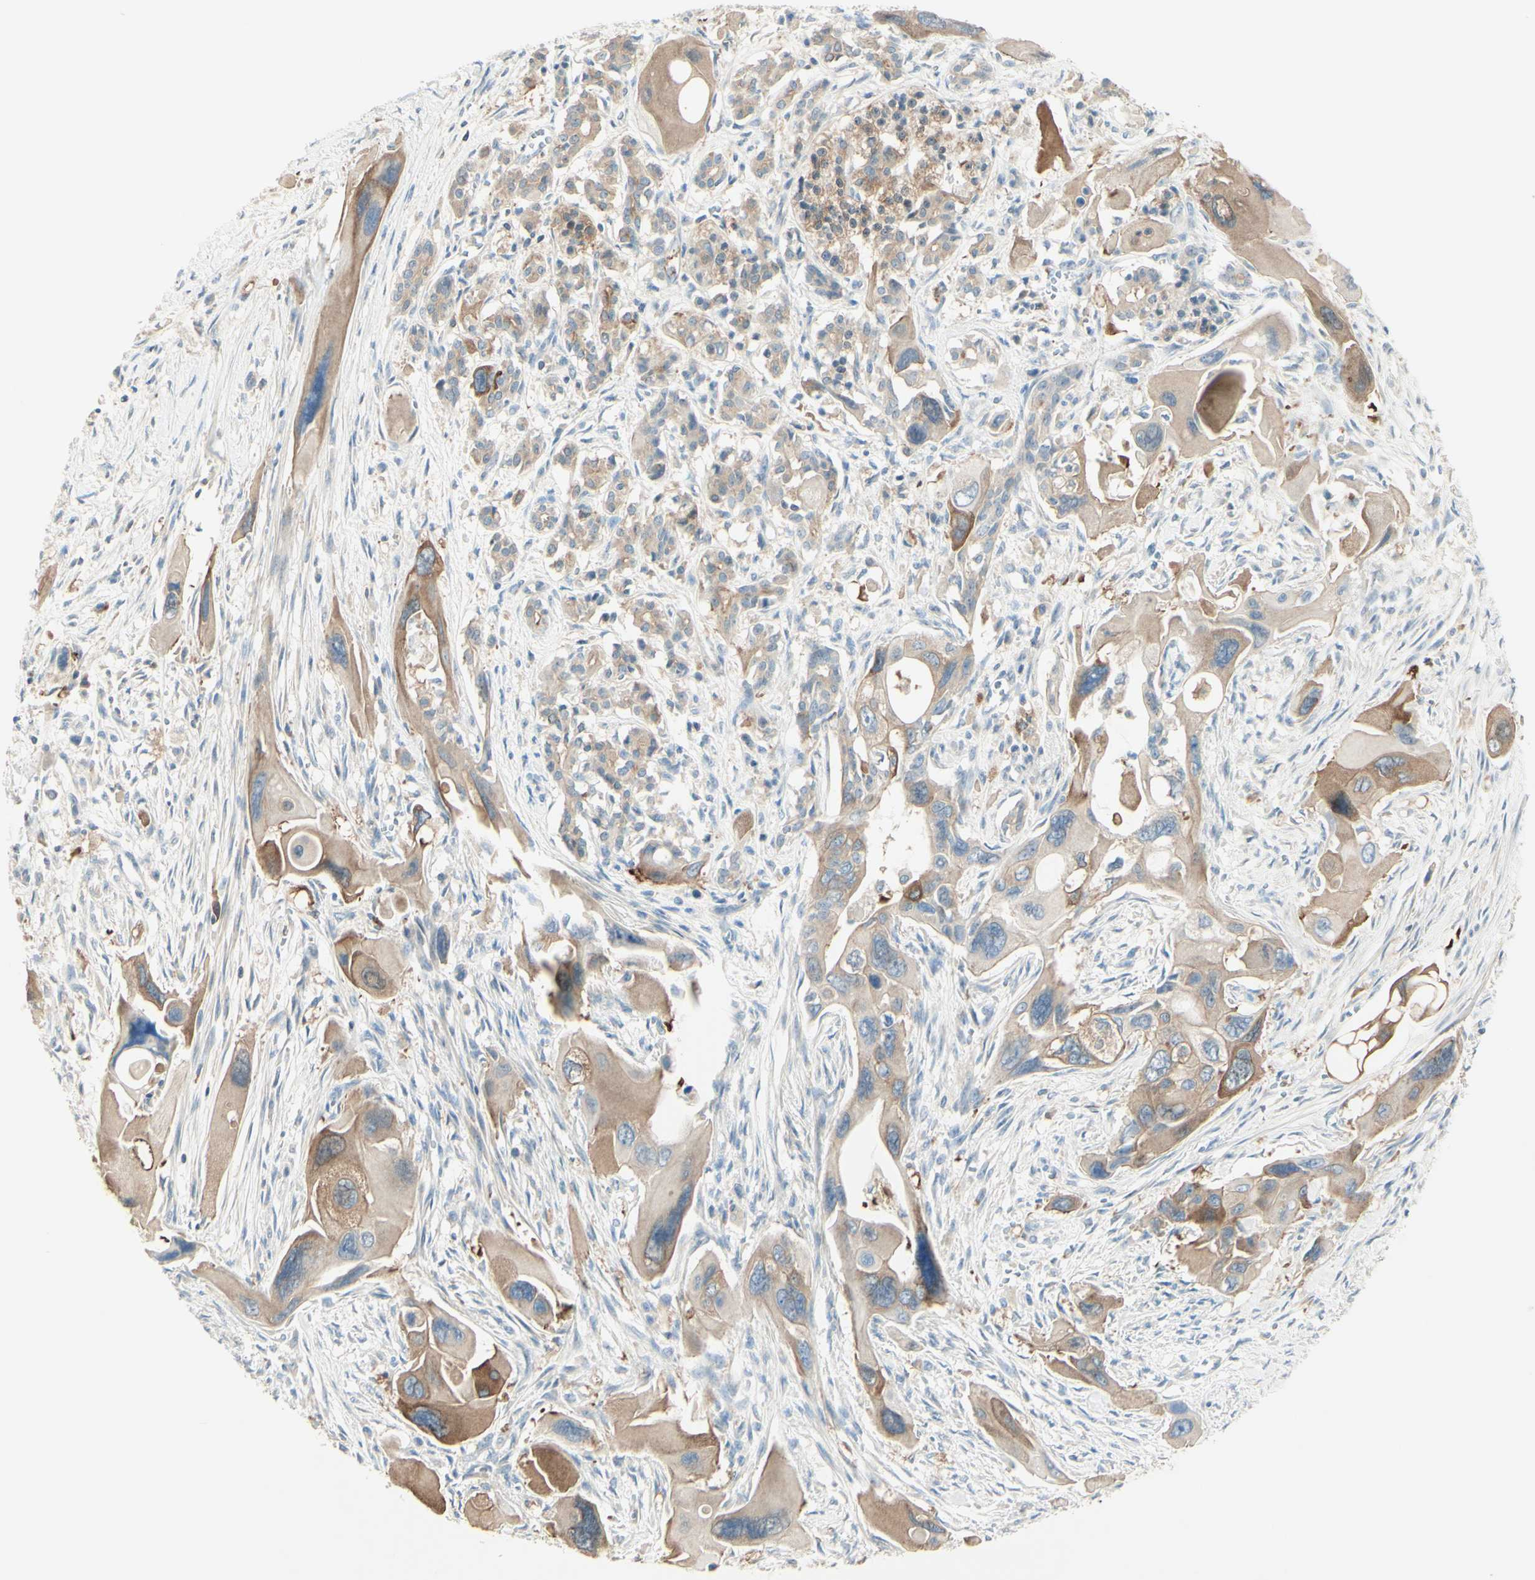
{"staining": {"intensity": "moderate", "quantity": ">75%", "location": "cytoplasmic/membranous"}, "tissue": "pancreatic cancer", "cell_type": "Tumor cells", "image_type": "cancer", "snomed": [{"axis": "morphology", "description": "Adenocarcinoma, NOS"}, {"axis": "topography", "description": "Pancreas"}], "caption": "Pancreatic cancer was stained to show a protein in brown. There is medium levels of moderate cytoplasmic/membranous positivity in approximately >75% of tumor cells.", "gene": "MTM1", "patient": {"sex": "male", "age": 73}}